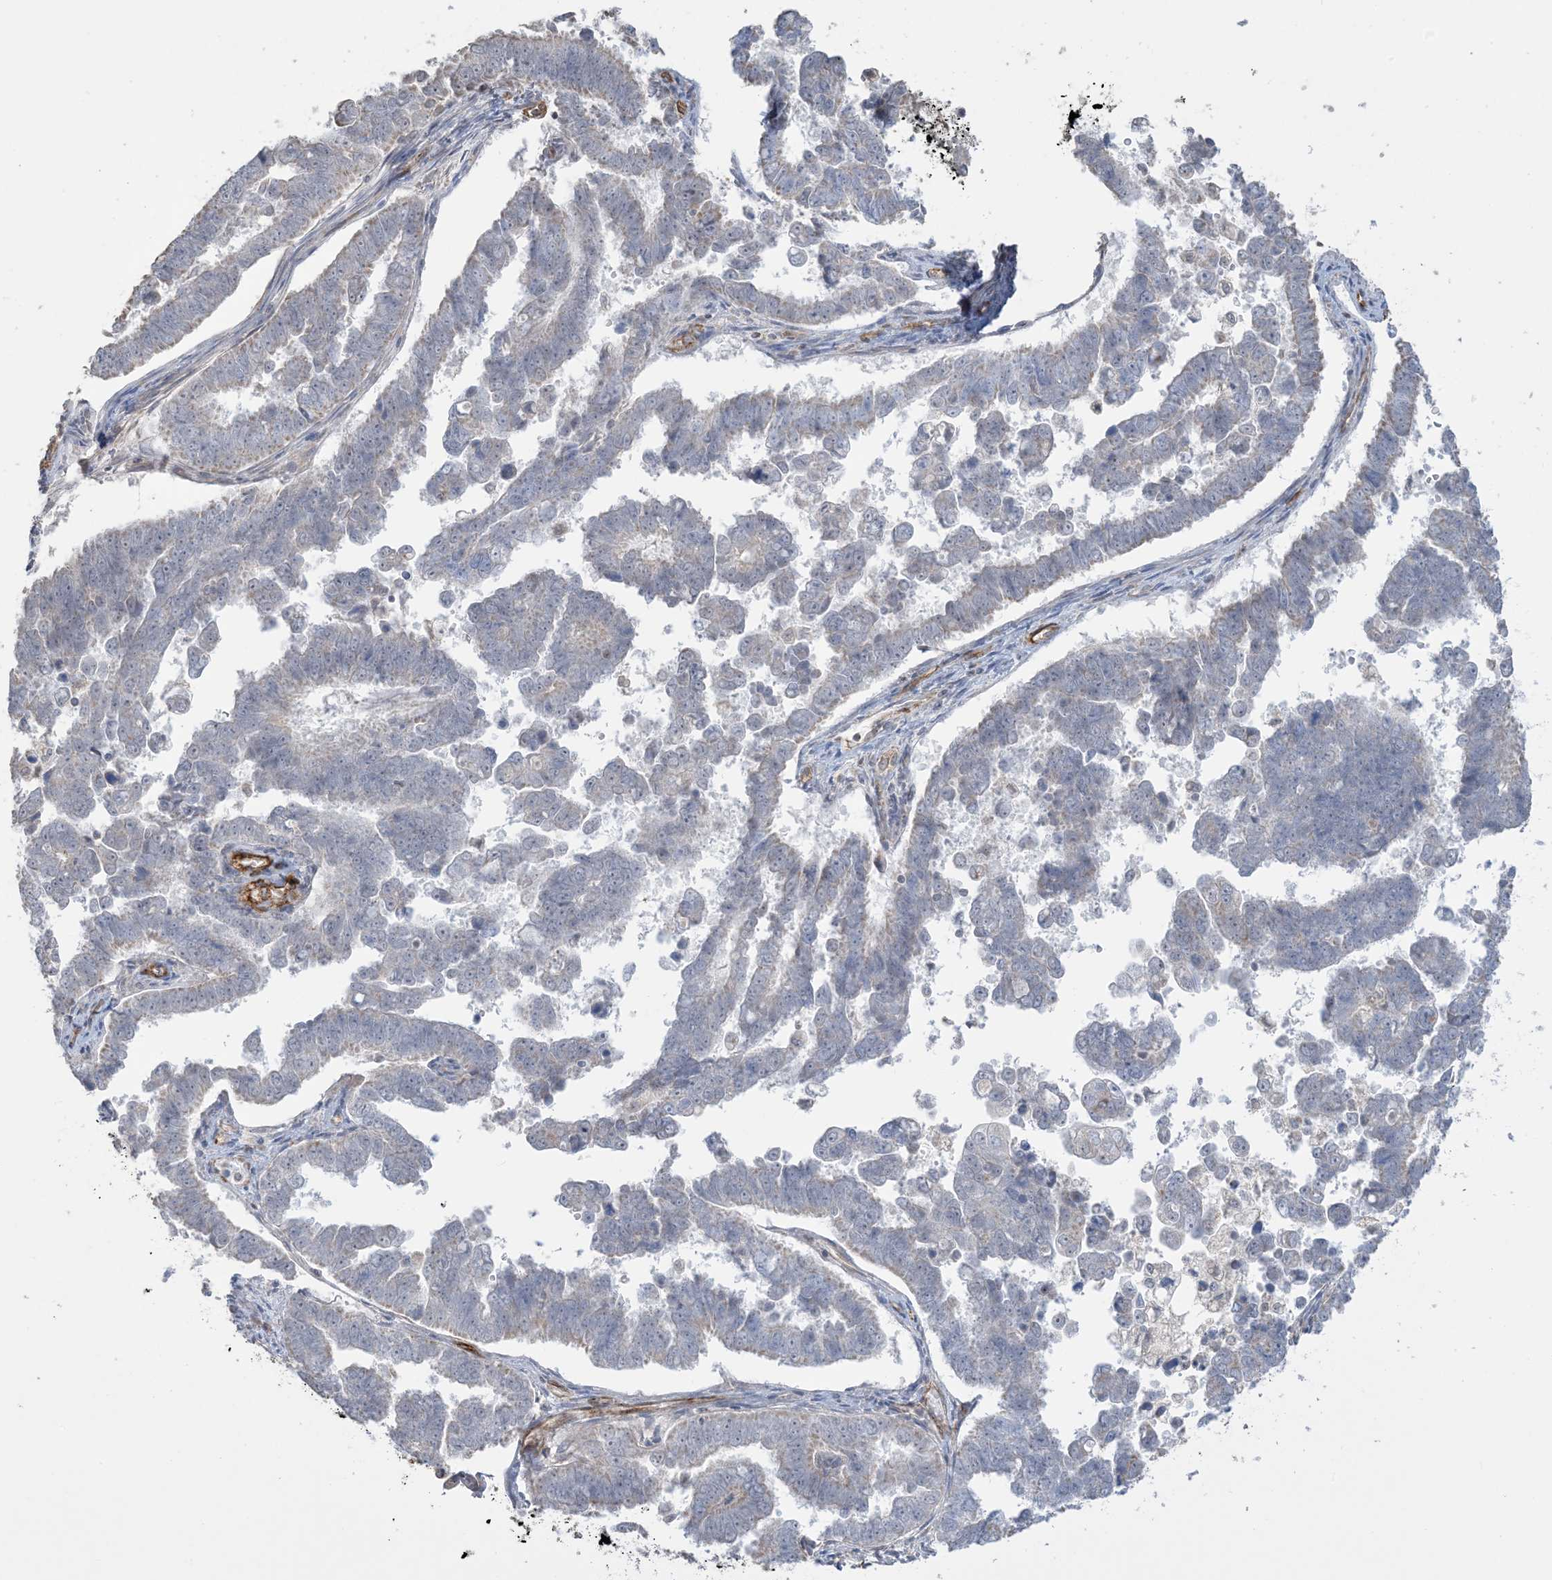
{"staining": {"intensity": "weak", "quantity": "<25%", "location": "cytoplasmic/membranous"}, "tissue": "endometrial cancer", "cell_type": "Tumor cells", "image_type": "cancer", "snomed": [{"axis": "morphology", "description": "Adenocarcinoma, NOS"}, {"axis": "topography", "description": "Endometrium"}], "caption": "Immunohistochemistry (IHC) photomicrograph of neoplastic tissue: adenocarcinoma (endometrial) stained with DAB (3,3'-diaminobenzidine) reveals no significant protein staining in tumor cells. (Stains: DAB (3,3'-diaminobenzidine) immunohistochemistry (IHC) with hematoxylin counter stain, Microscopy: brightfield microscopy at high magnification).", "gene": "AGA", "patient": {"sex": "female", "age": 75}}